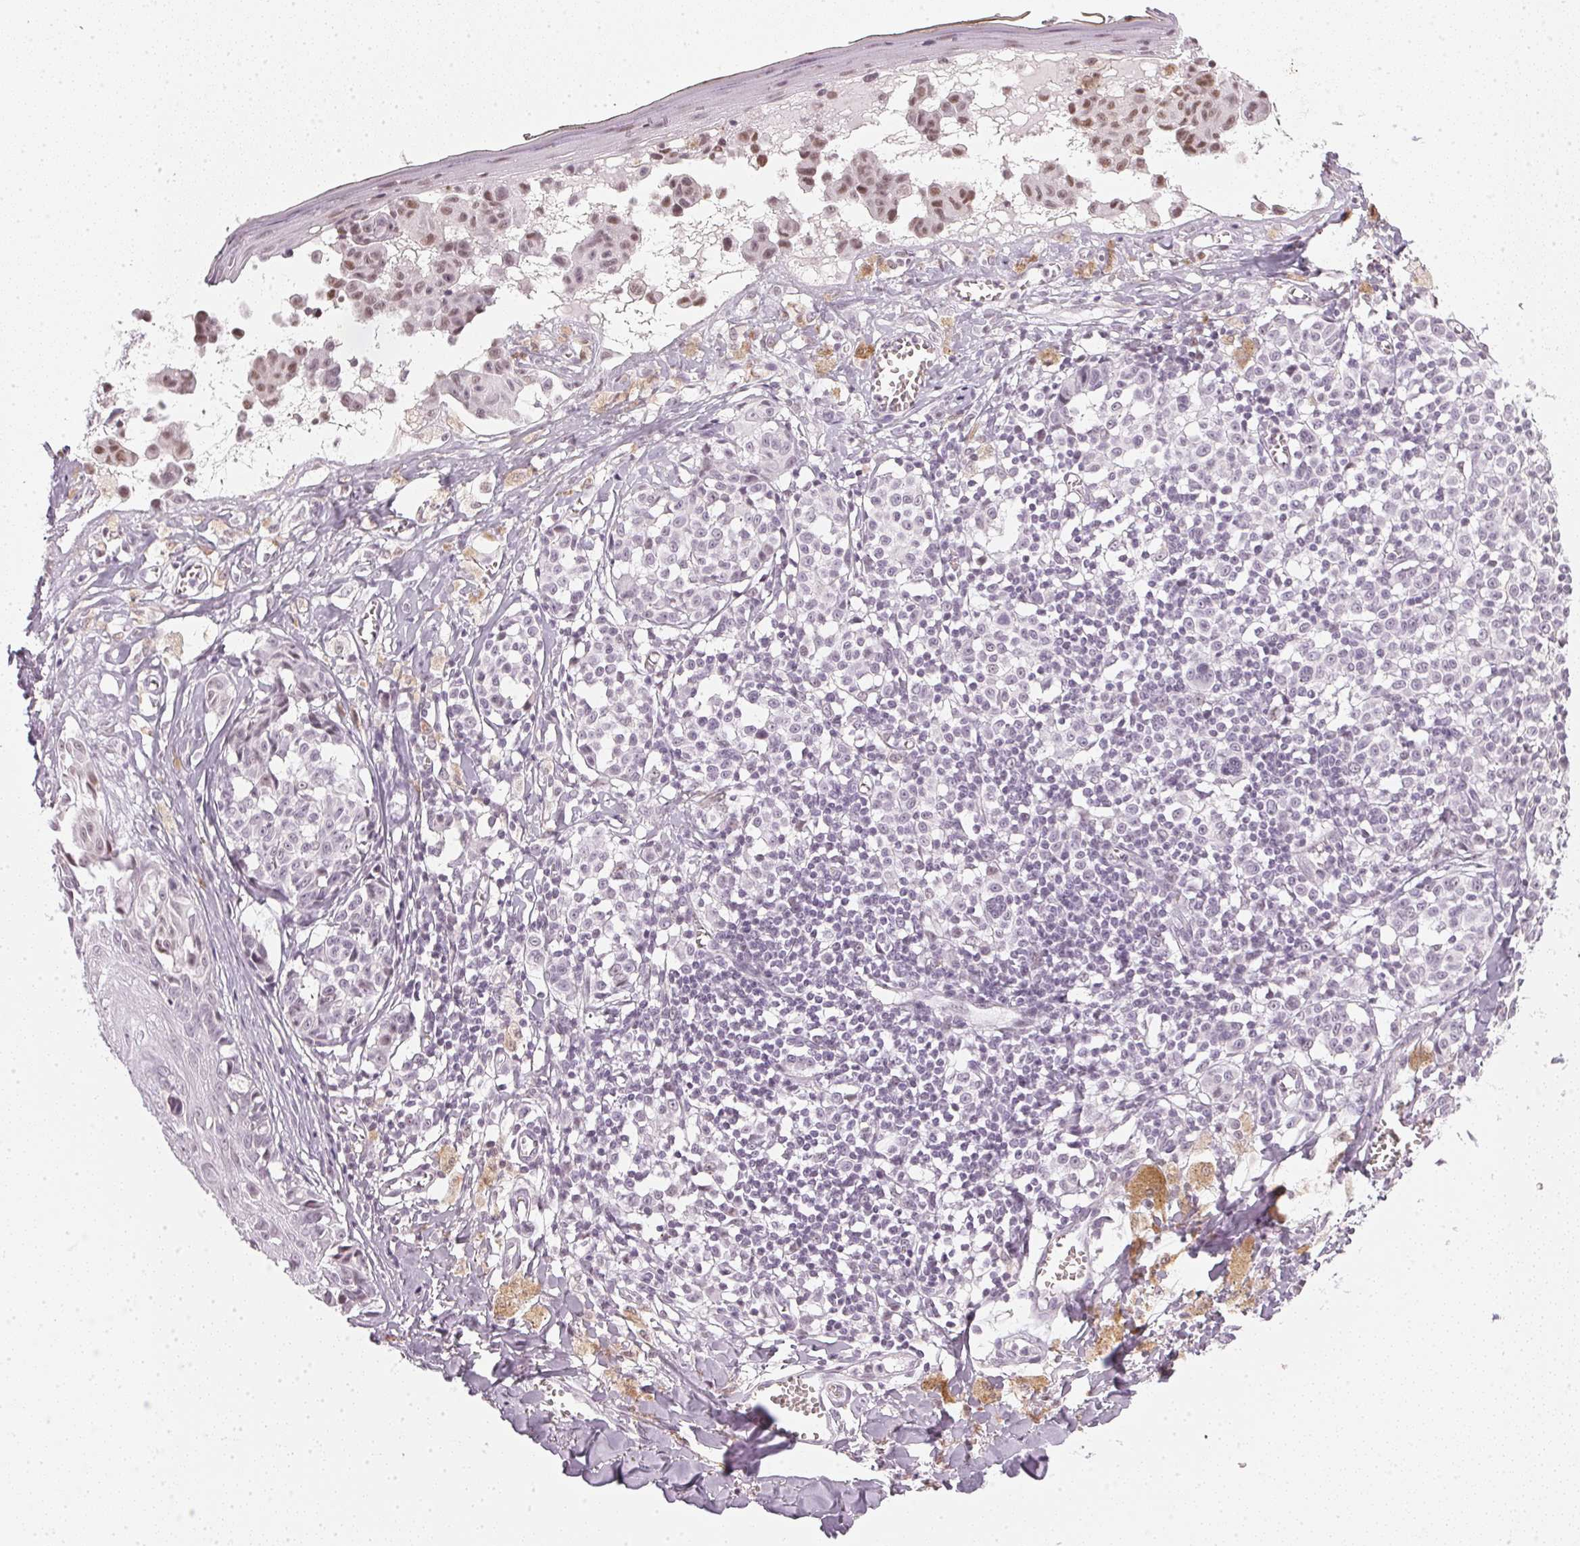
{"staining": {"intensity": "weak", "quantity": "<25%", "location": "nuclear"}, "tissue": "melanoma", "cell_type": "Tumor cells", "image_type": "cancer", "snomed": [{"axis": "morphology", "description": "Malignant melanoma, NOS"}, {"axis": "topography", "description": "Skin"}], "caption": "Immunohistochemistry (IHC) of malignant melanoma exhibits no positivity in tumor cells. (Brightfield microscopy of DAB (3,3'-diaminobenzidine) immunohistochemistry at high magnification).", "gene": "DNAJC6", "patient": {"sex": "female", "age": 43}}